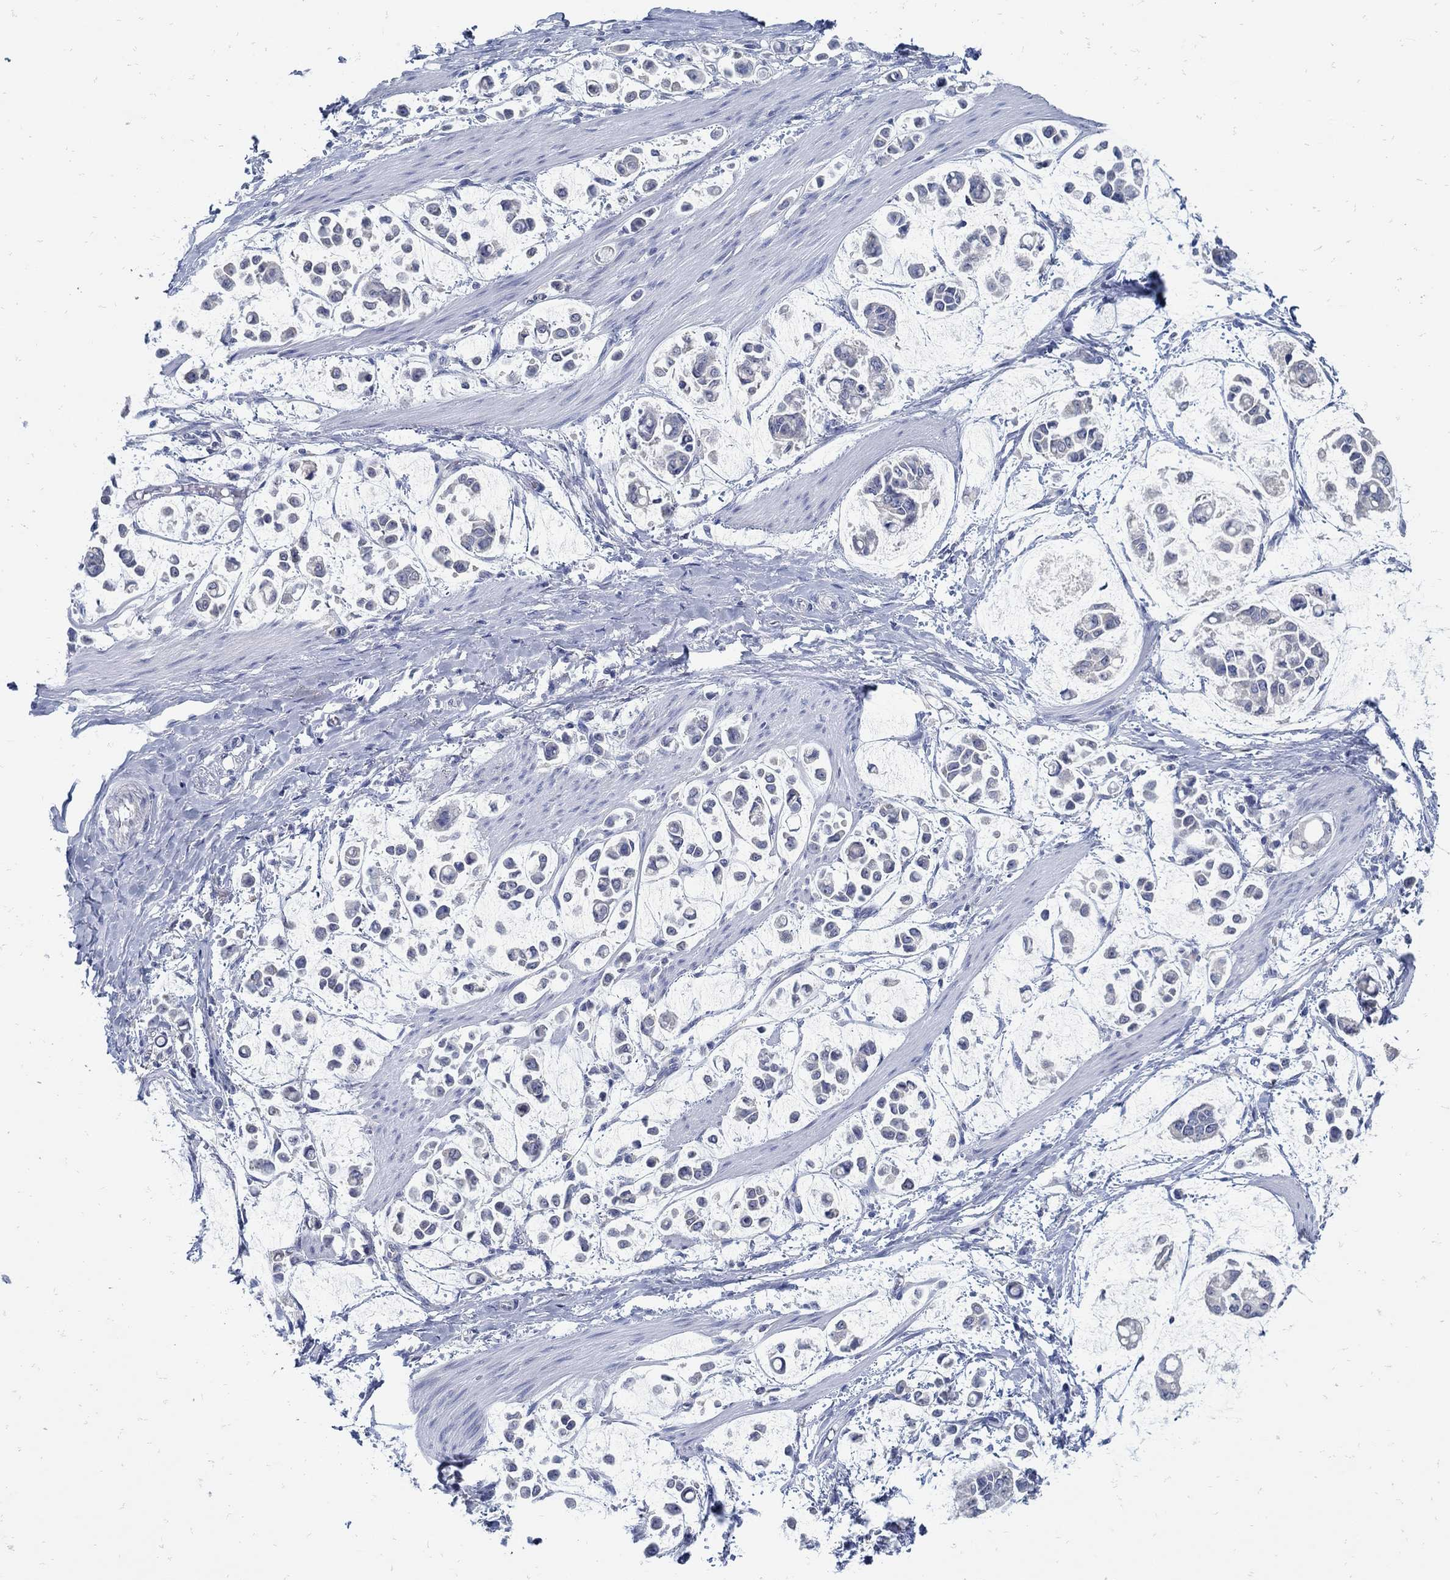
{"staining": {"intensity": "negative", "quantity": "none", "location": "none"}, "tissue": "stomach cancer", "cell_type": "Tumor cells", "image_type": "cancer", "snomed": [{"axis": "morphology", "description": "Adenocarcinoma, NOS"}, {"axis": "topography", "description": "Stomach"}], "caption": "IHC histopathology image of human stomach adenocarcinoma stained for a protein (brown), which displays no expression in tumor cells.", "gene": "ZFAND4", "patient": {"sex": "male", "age": 82}}